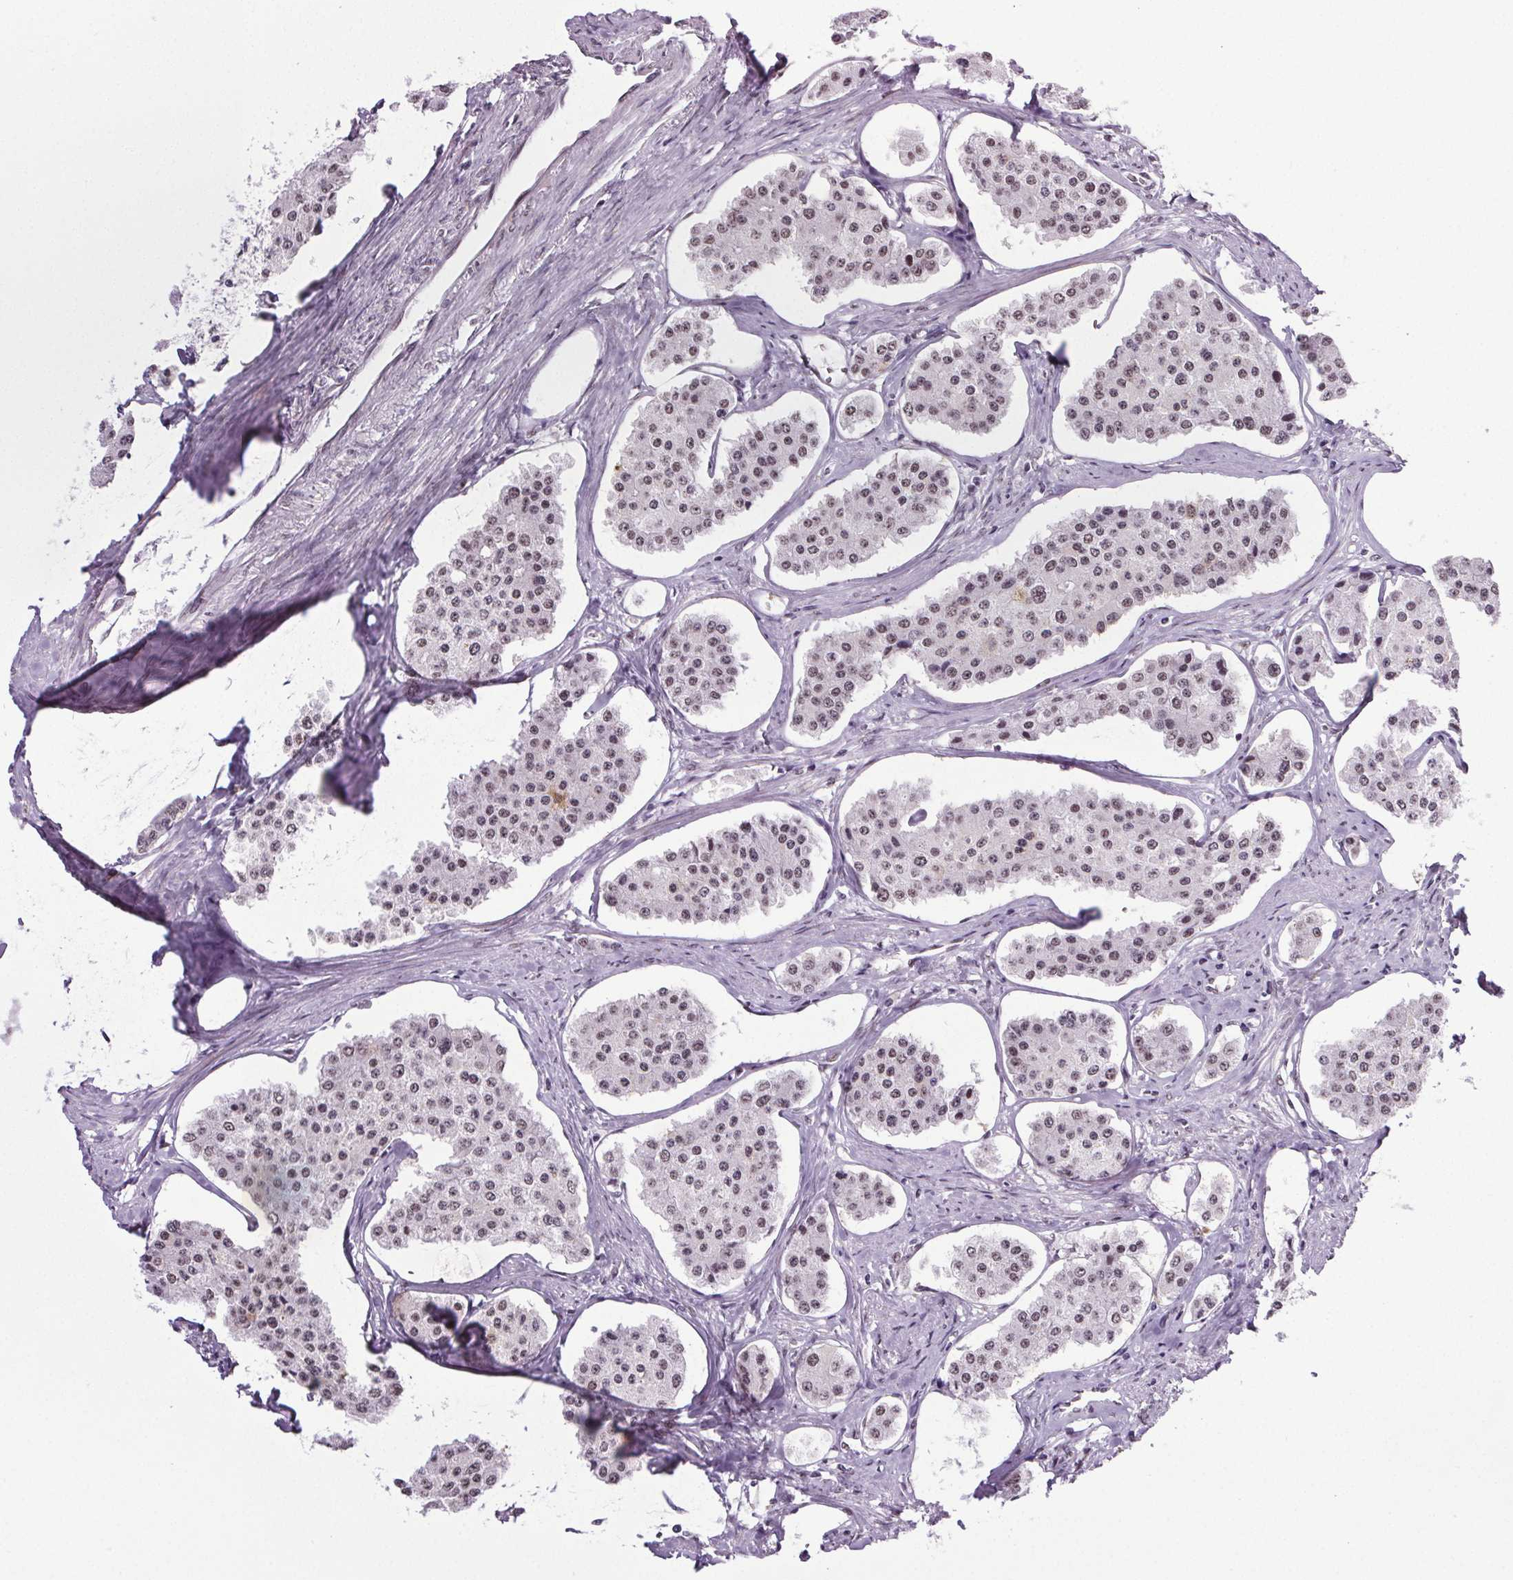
{"staining": {"intensity": "weak", "quantity": "<25%", "location": "nuclear"}, "tissue": "carcinoid", "cell_type": "Tumor cells", "image_type": "cancer", "snomed": [{"axis": "morphology", "description": "Carcinoid, malignant, NOS"}, {"axis": "topography", "description": "Small intestine"}], "caption": "IHC image of carcinoid (malignant) stained for a protein (brown), which shows no positivity in tumor cells. (DAB IHC, high magnification).", "gene": "GP6", "patient": {"sex": "female", "age": 65}}